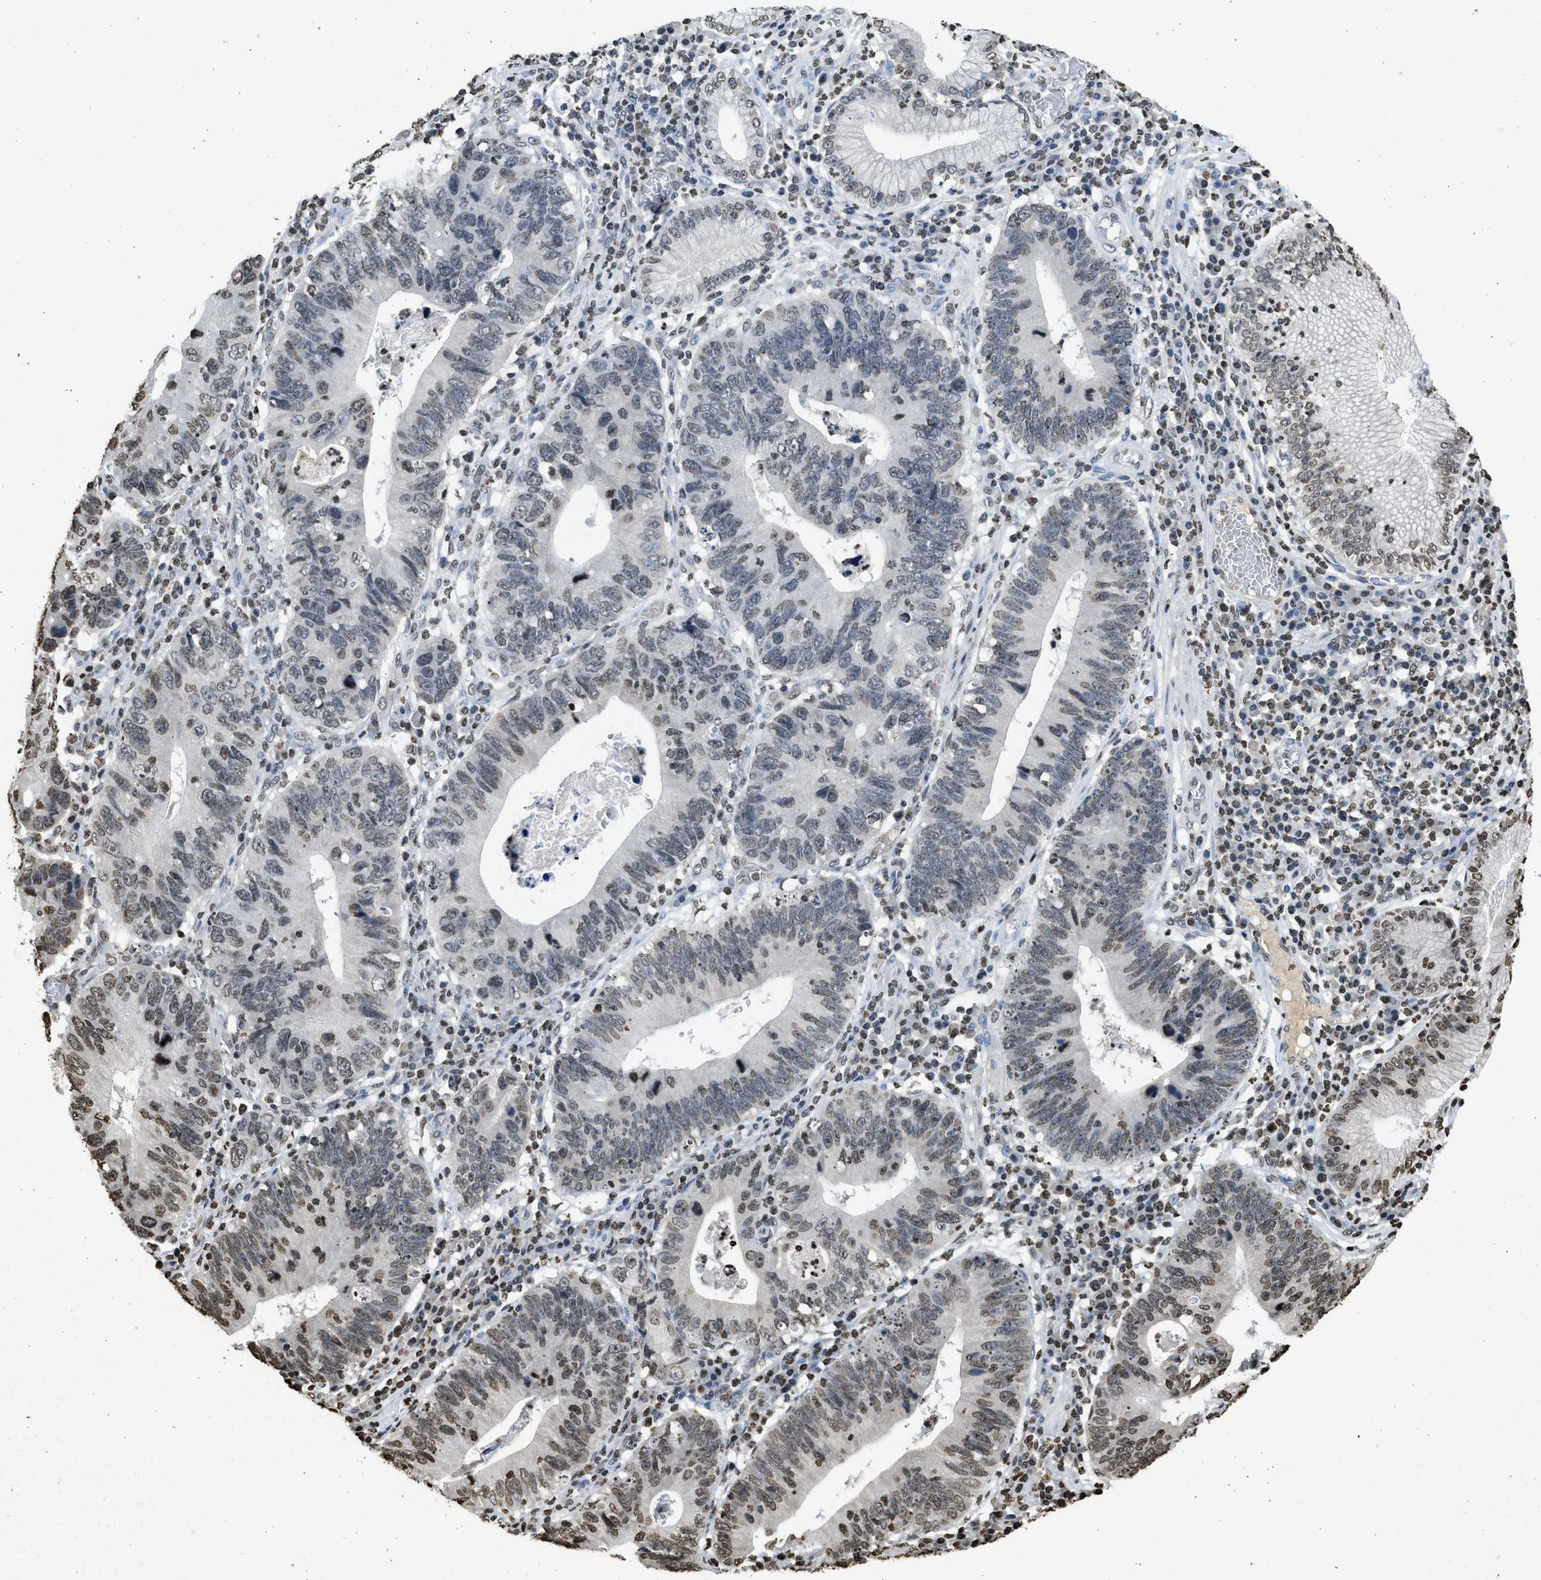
{"staining": {"intensity": "weak", "quantity": "25%-75%", "location": "nuclear"}, "tissue": "stomach cancer", "cell_type": "Tumor cells", "image_type": "cancer", "snomed": [{"axis": "morphology", "description": "Adenocarcinoma, NOS"}, {"axis": "topography", "description": "Stomach"}], "caption": "High-power microscopy captured an immunohistochemistry (IHC) histopathology image of stomach cancer (adenocarcinoma), revealing weak nuclear staining in about 25%-75% of tumor cells.", "gene": "RRAGC", "patient": {"sex": "male", "age": 59}}